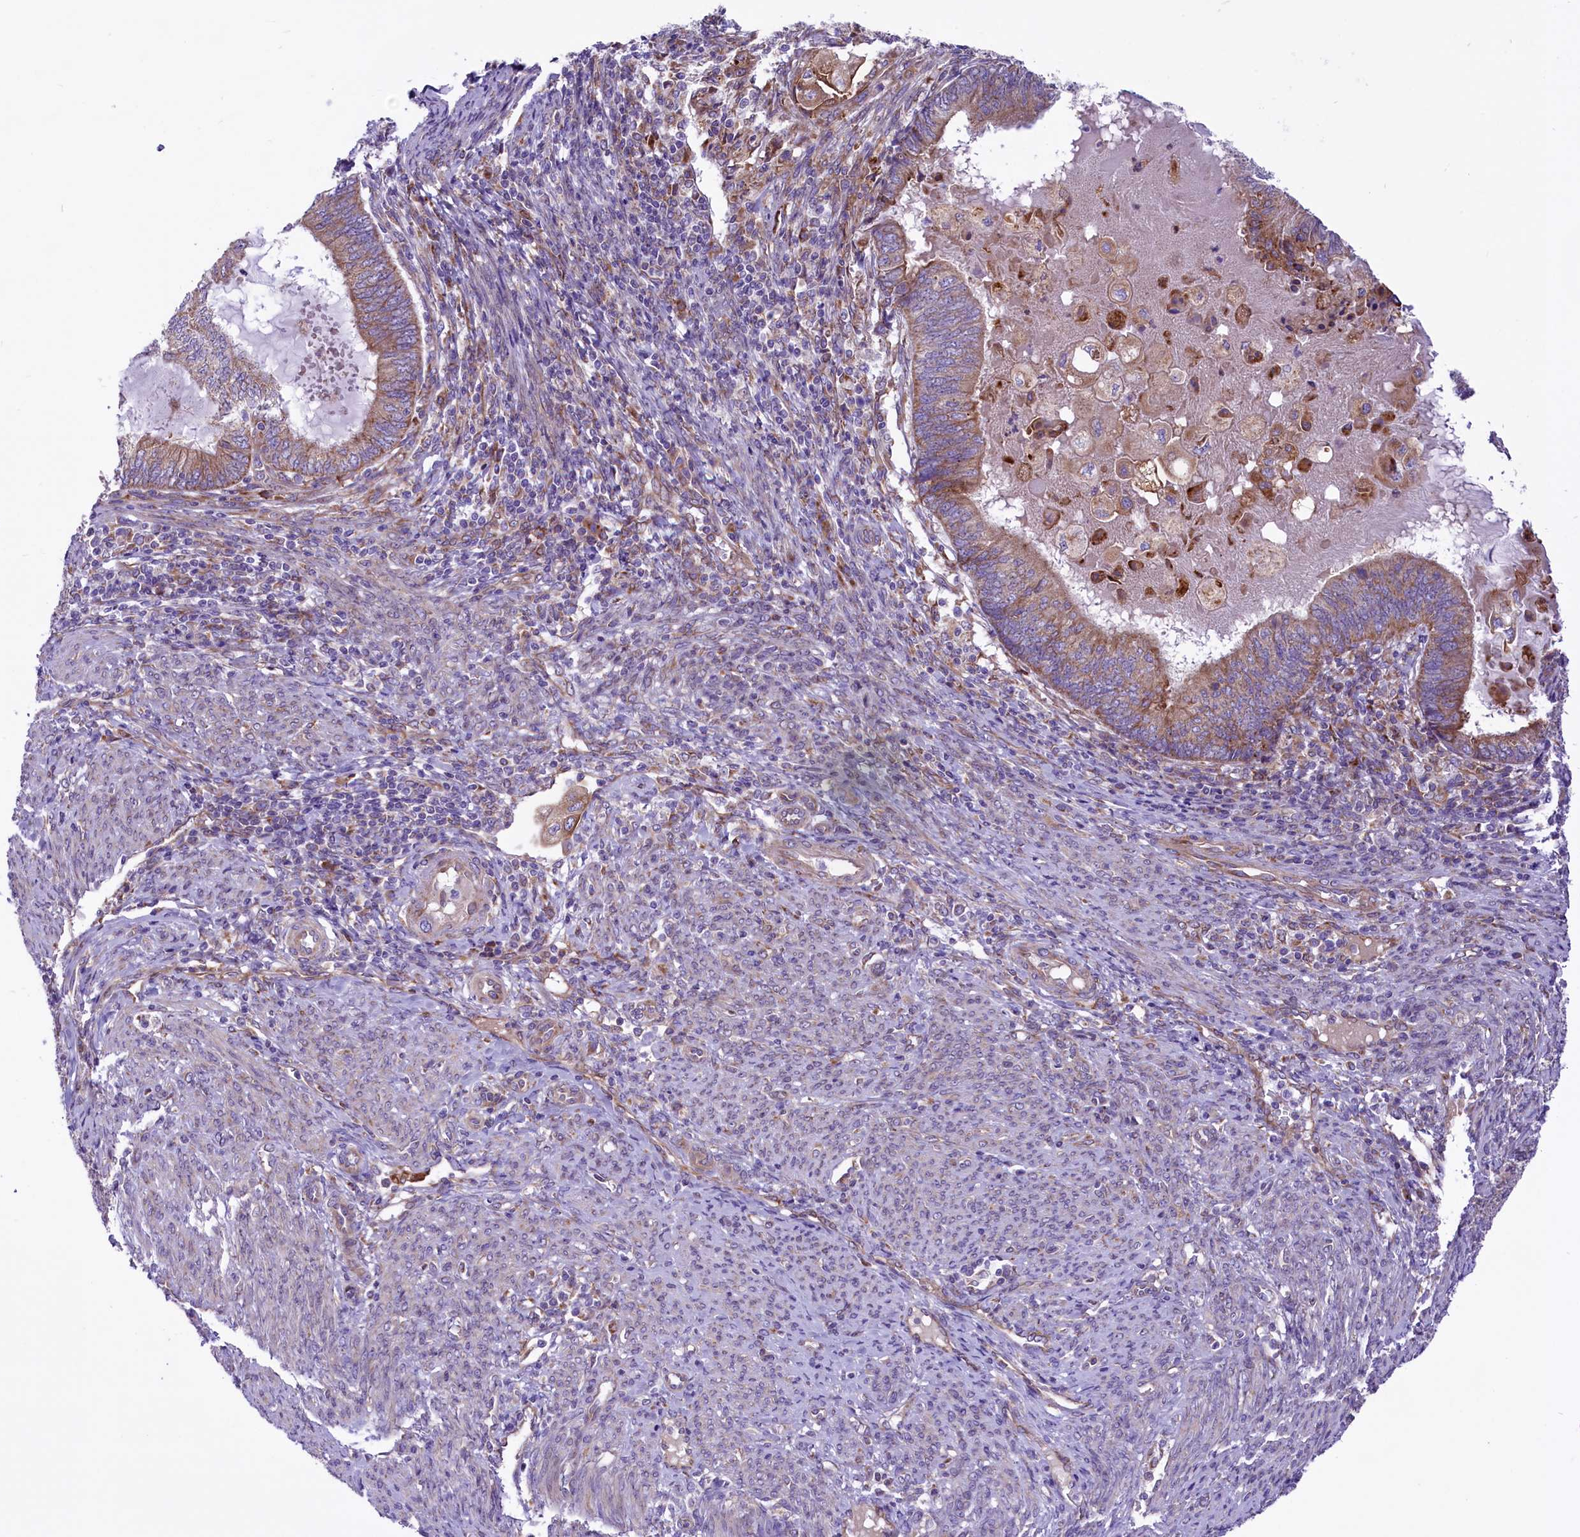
{"staining": {"intensity": "moderate", "quantity": ">75%", "location": "cytoplasmic/membranous"}, "tissue": "endometrial cancer", "cell_type": "Tumor cells", "image_type": "cancer", "snomed": [{"axis": "morphology", "description": "Adenocarcinoma, NOS"}, {"axis": "topography", "description": "Uterus"}, {"axis": "topography", "description": "Endometrium"}], "caption": "Moderate cytoplasmic/membranous expression is appreciated in about >75% of tumor cells in endometrial cancer.", "gene": "PTPRU", "patient": {"sex": "female", "age": 70}}